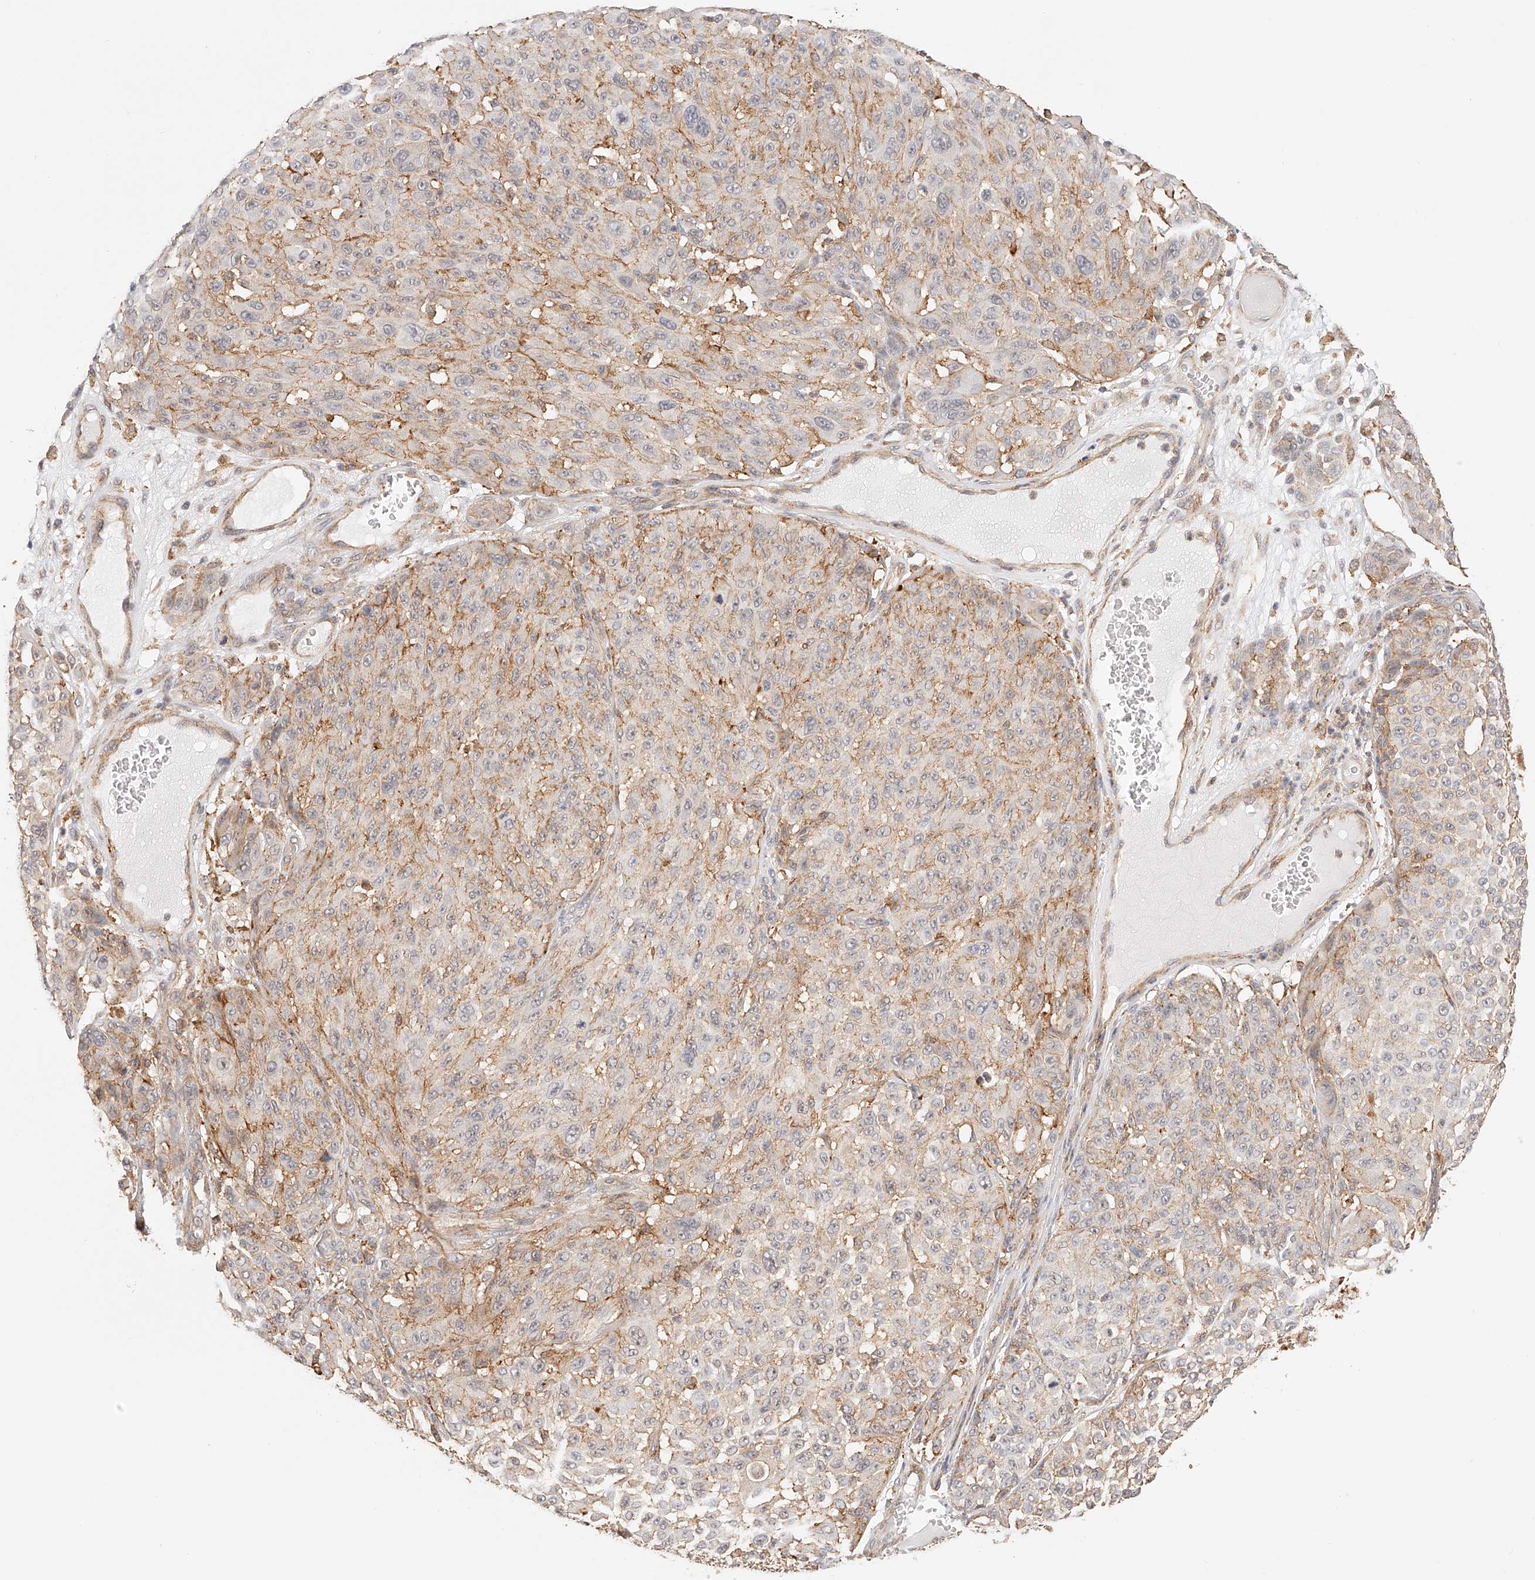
{"staining": {"intensity": "negative", "quantity": "none", "location": "none"}, "tissue": "melanoma", "cell_type": "Tumor cells", "image_type": "cancer", "snomed": [{"axis": "morphology", "description": "Malignant melanoma, NOS"}, {"axis": "topography", "description": "Skin"}], "caption": "A photomicrograph of human malignant melanoma is negative for staining in tumor cells. (Immunohistochemistry, brightfield microscopy, high magnification).", "gene": "SYNC", "patient": {"sex": "male", "age": 83}}